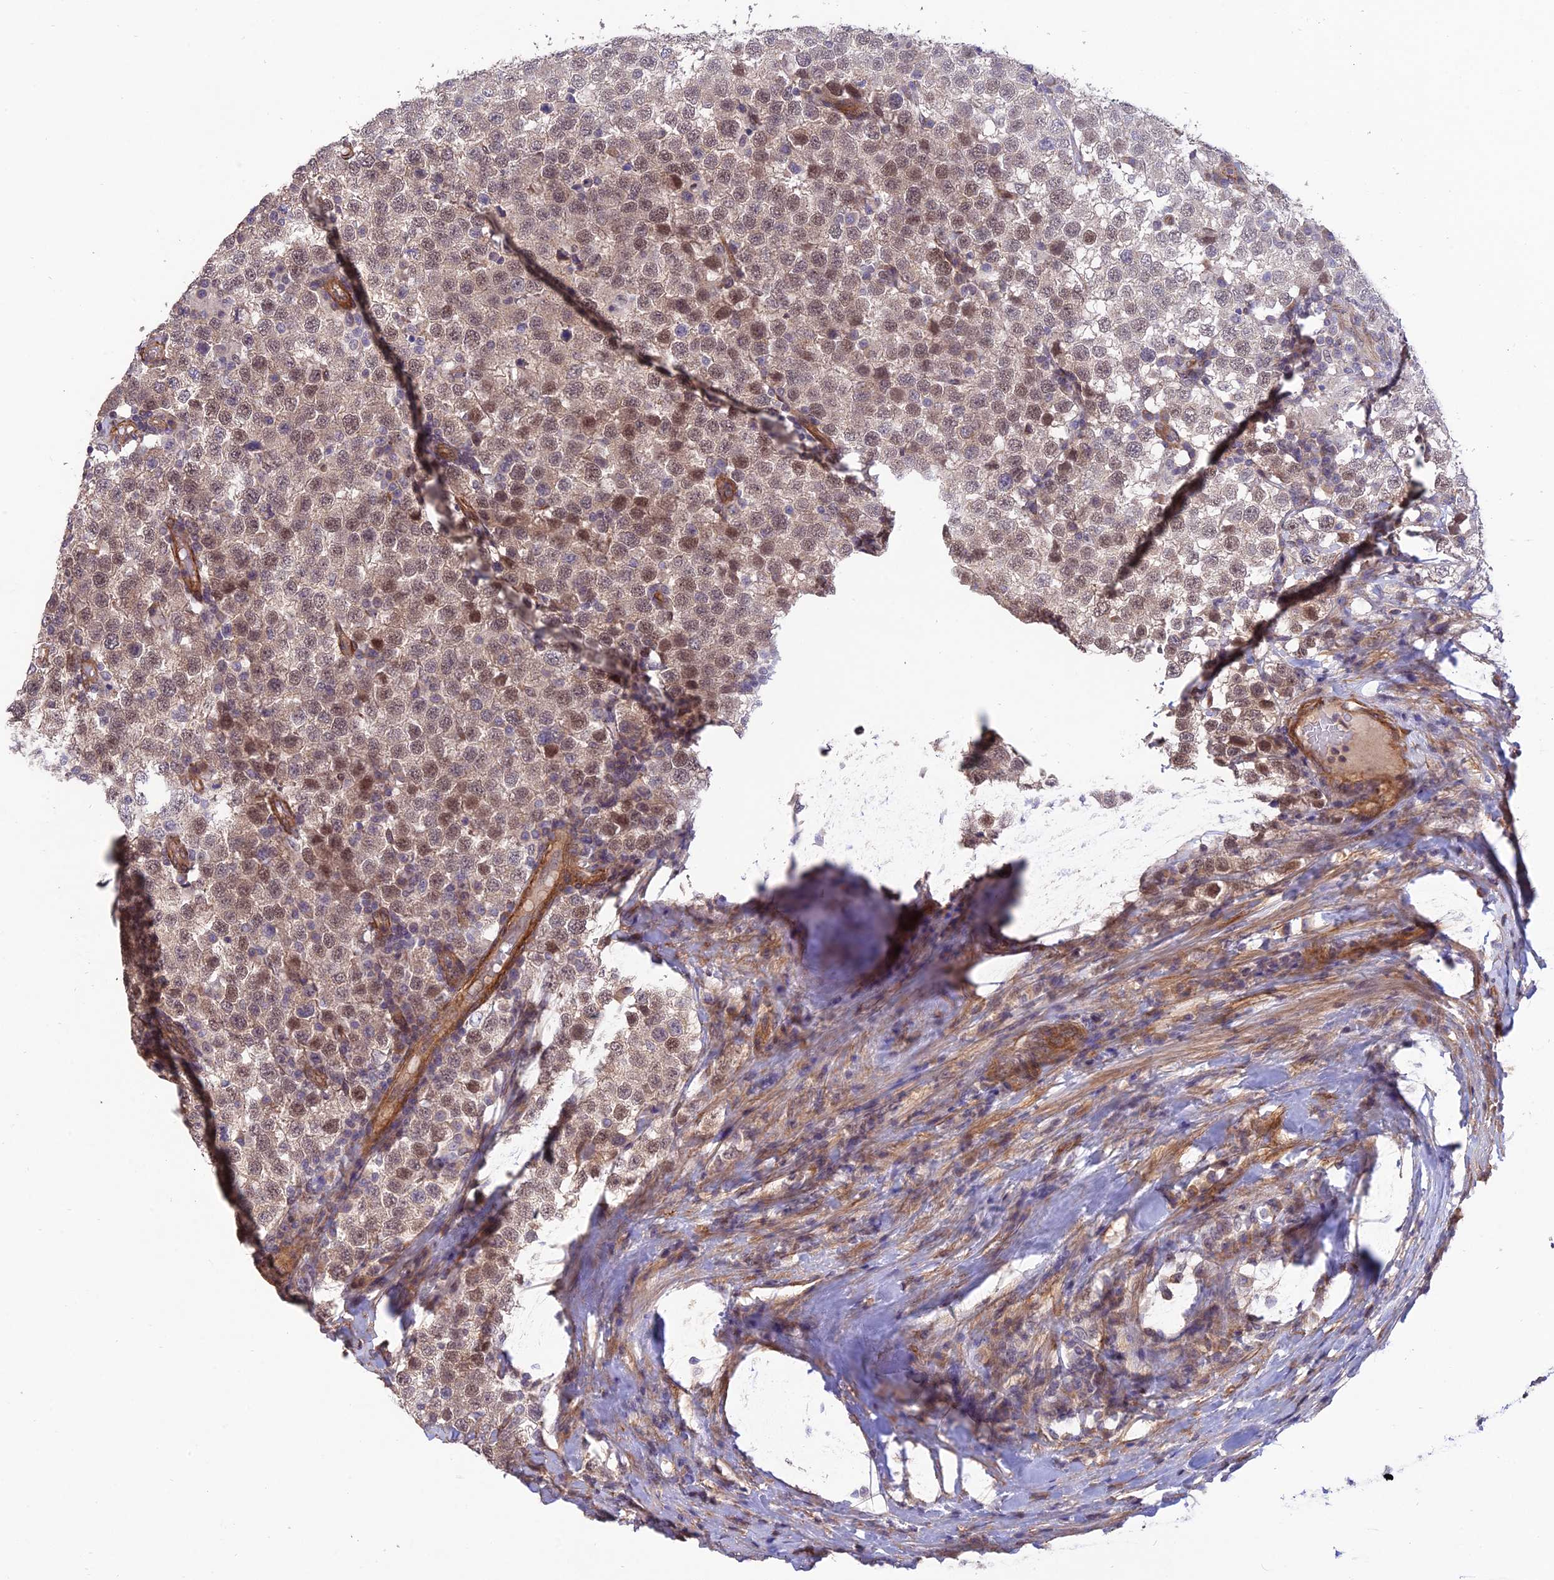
{"staining": {"intensity": "moderate", "quantity": "<25%", "location": "nuclear"}, "tissue": "testis cancer", "cell_type": "Tumor cells", "image_type": "cancer", "snomed": [{"axis": "morphology", "description": "Seminoma, NOS"}, {"axis": "topography", "description": "Testis"}], "caption": "Testis seminoma stained with a brown dye exhibits moderate nuclear positive positivity in about <25% of tumor cells.", "gene": "PAGR1", "patient": {"sex": "male", "age": 34}}